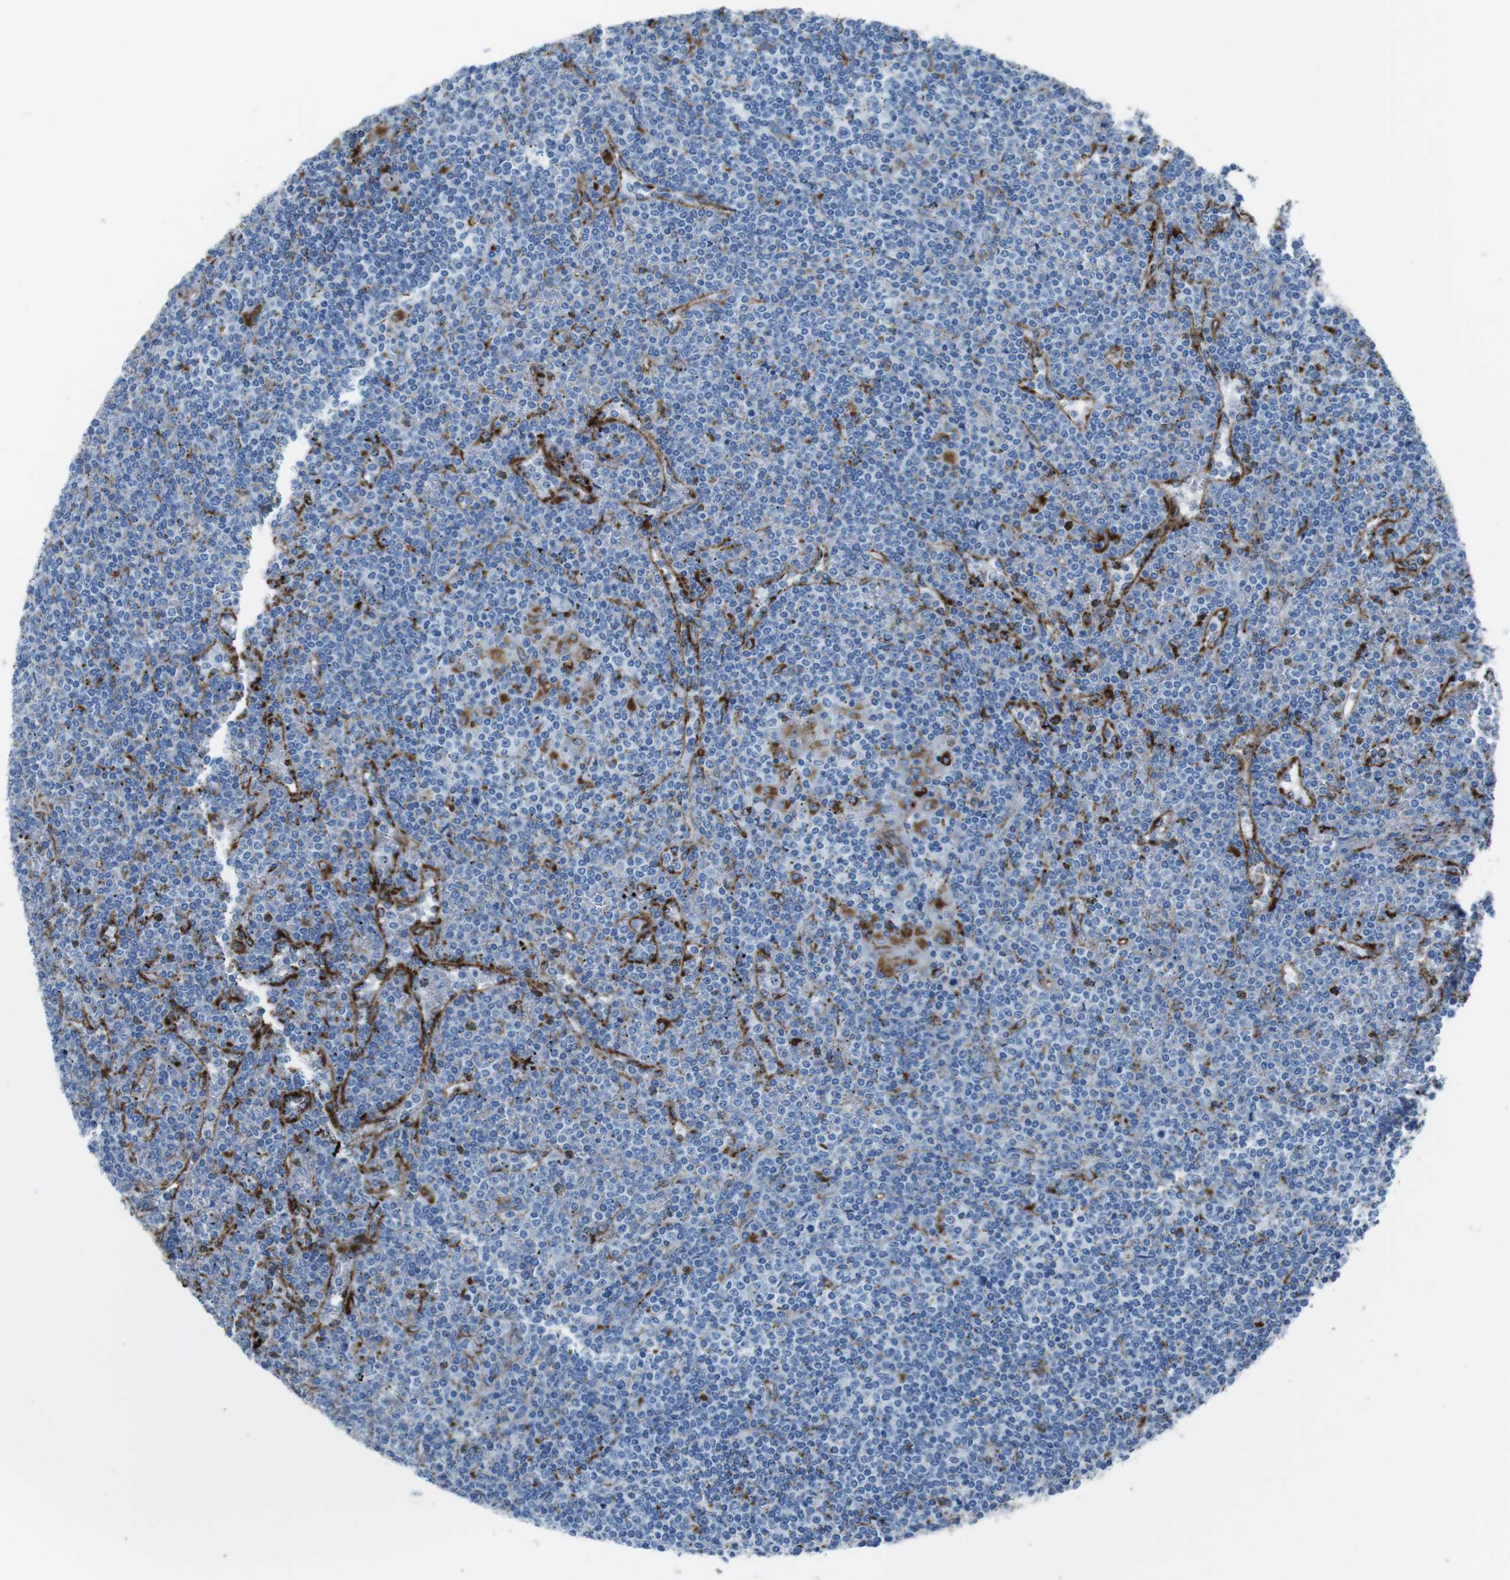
{"staining": {"intensity": "negative", "quantity": "none", "location": "none"}, "tissue": "lymphoma", "cell_type": "Tumor cells", "image_type": "cancer", "snomed": [{"axis": "morphology", "description": "Malignant lymphoma, non-Hodgkin's type, Low grade"}, {"axis": "topography", "description": "Spleen"}], "caption": "There is no significant expression in tumor cells of lymphoma.", "gene": "SCARB2", "patient": {"sex": "female", "age": 19}}